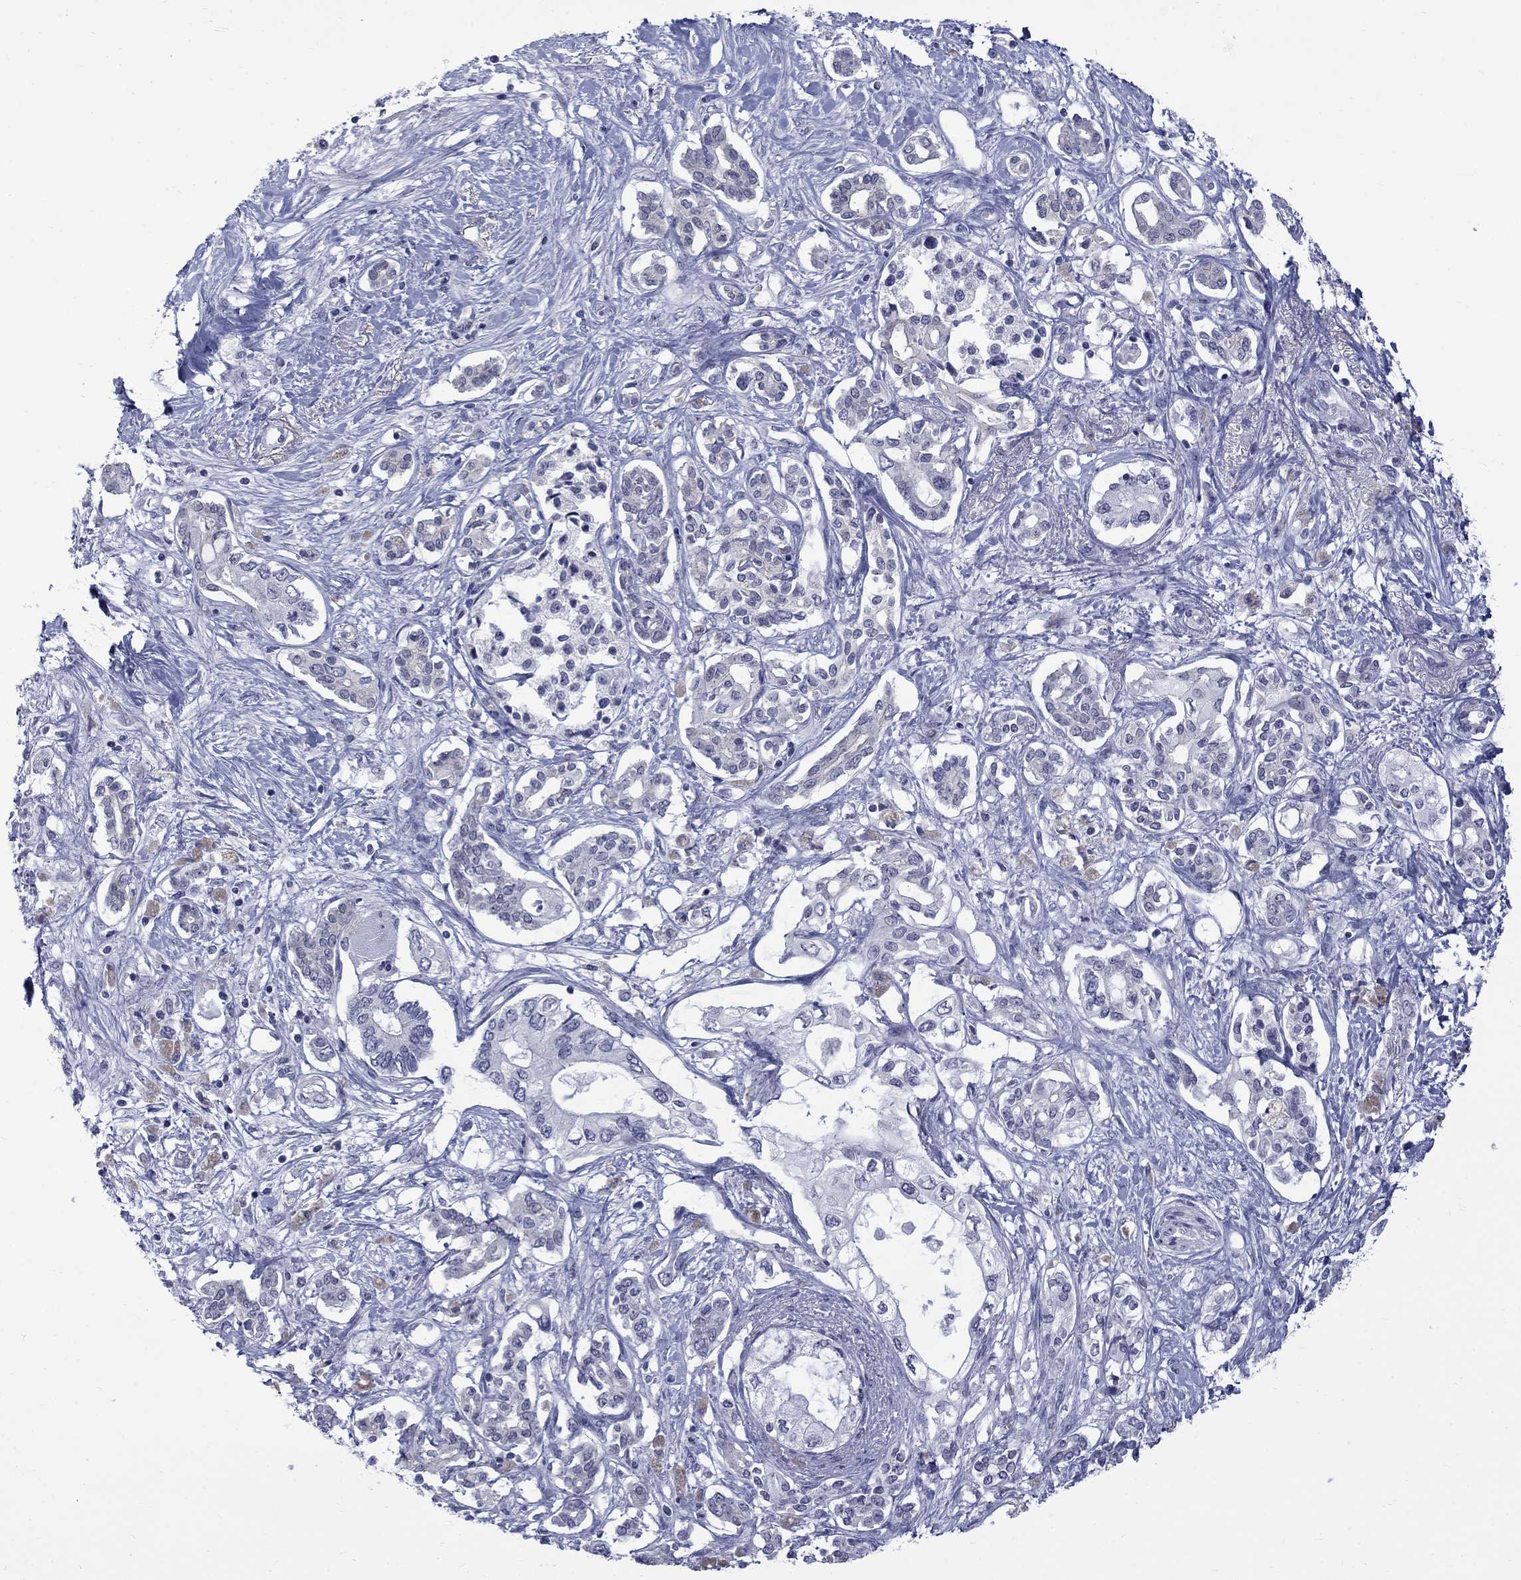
{"staining": {"intensity": "negative", "quantity": "none", "location": "none"}, "tissue": "pancreatic cancer", "cell_type": "Tumor cells", "image_type": "cancer", "snomed": [{"axis": "morphology", "description": "Adenocarcinoma, NOS"}, {"axis": "topography", "description": "Pancreas"}], "caption": "Tumor cells show no significant protein expression in pancreatic cancer. Nuclei are stained in blue.", "gene": "CTNND2", "patient": {"sex": "female", "age": 63}}